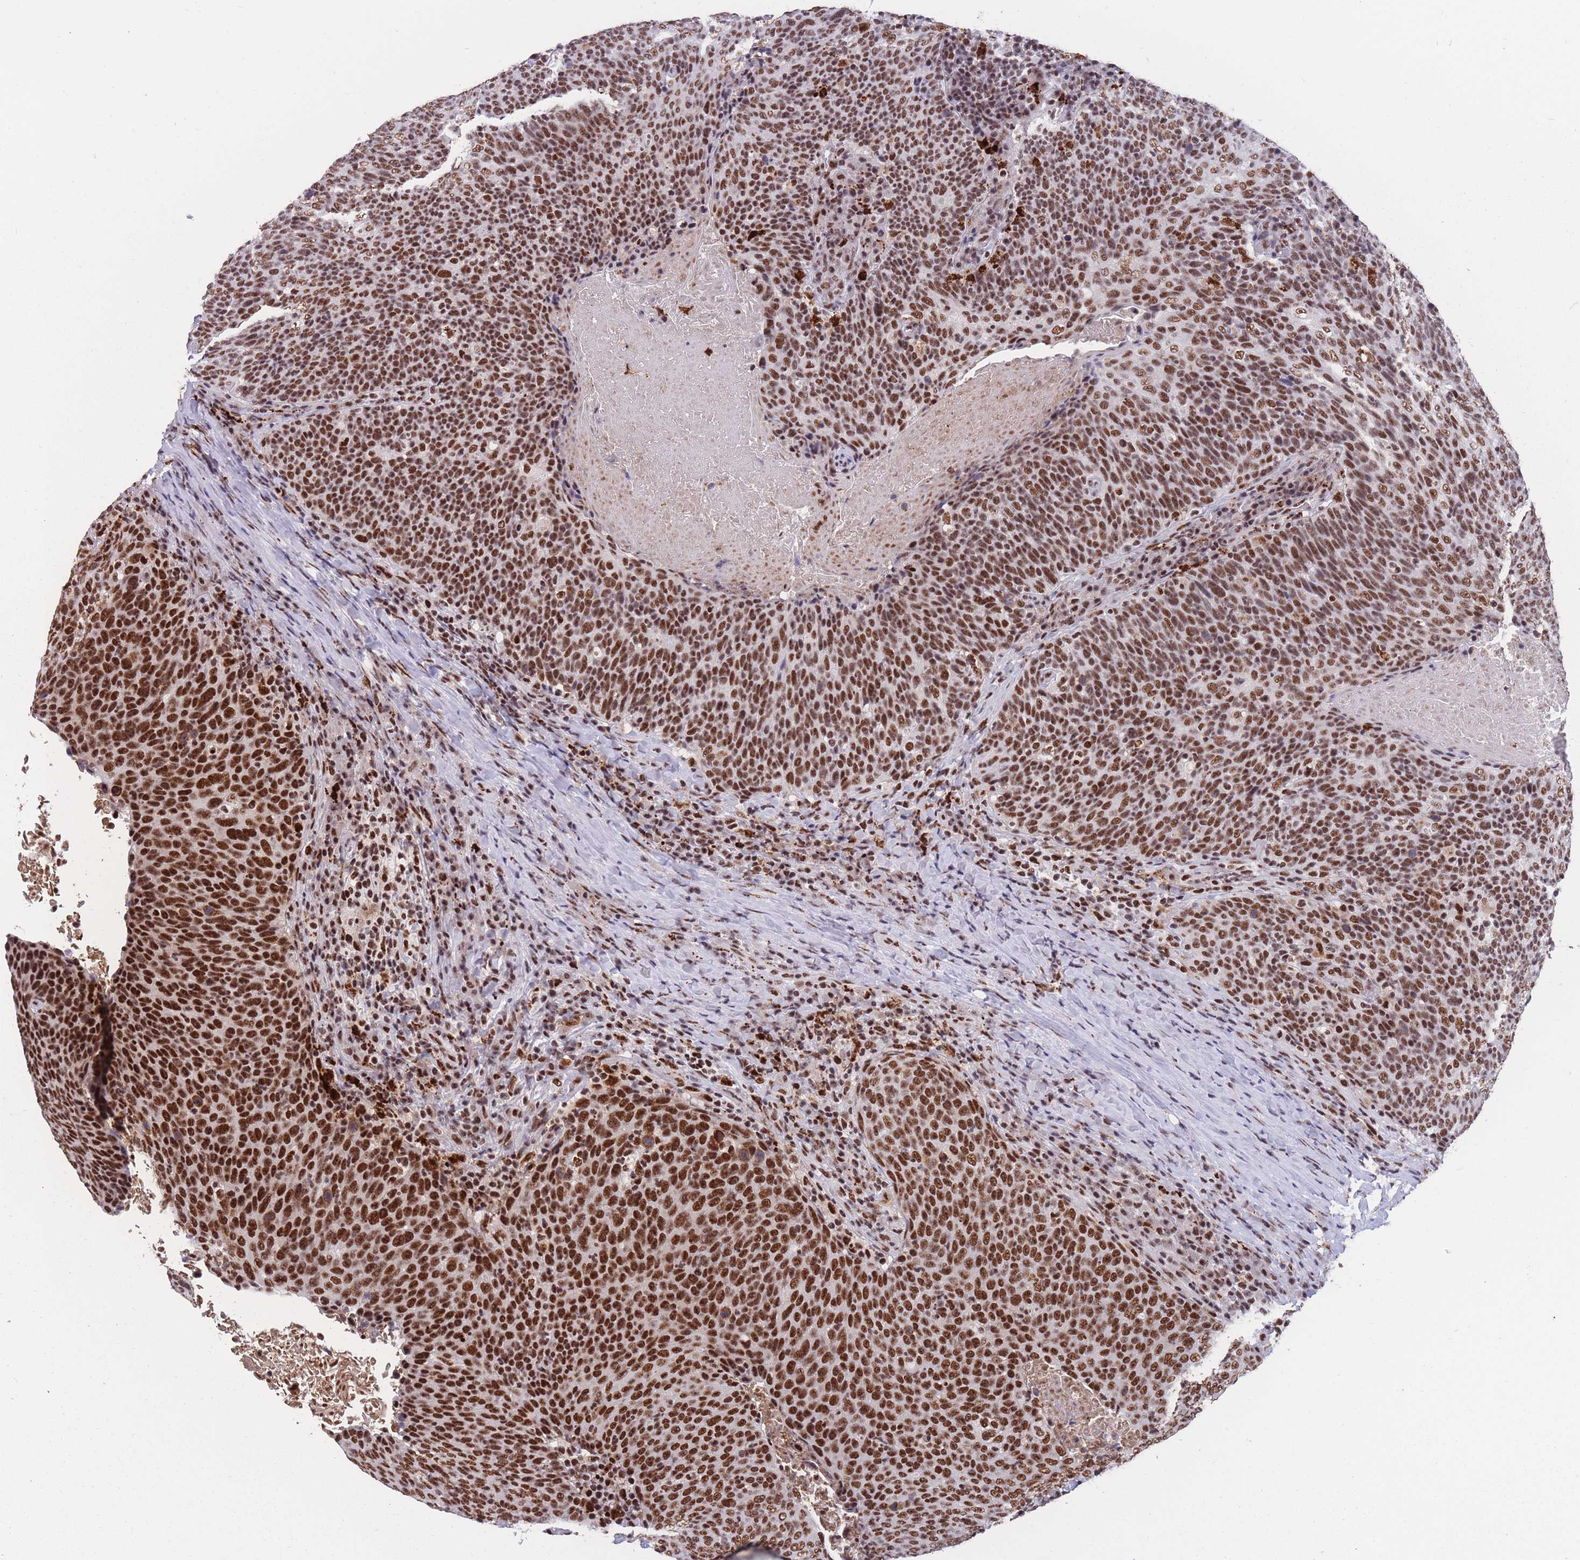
{"staining": {"intensity": "strong", "quantity": ">75%", "location": "nuclear"}, "tissue": "head and neck cancer", "cell_type": "Tumor cells", "image_type": "cancer", "snomed": [{"axis": "morphology", "description": "Squamous cell carcinoma, NOS"}, {"axis": "morphology", "description": "Squamous cell carcinoma, metastatic, NOS"}, {"axis": "topography", "description": "Lymph node"}, {"axis": "topography", "description": "Head-Neck"}], "caption": "Protein staining of squamous cell carcinoma (head and neck) tissue demonstrates strong nuclear positivity in about >75% of tumor cells. Ihc stains the protein in brown and the nuclei are stained blue.", "gene": "PRPF19", "patient": {"sex": "male", "age": 62}}